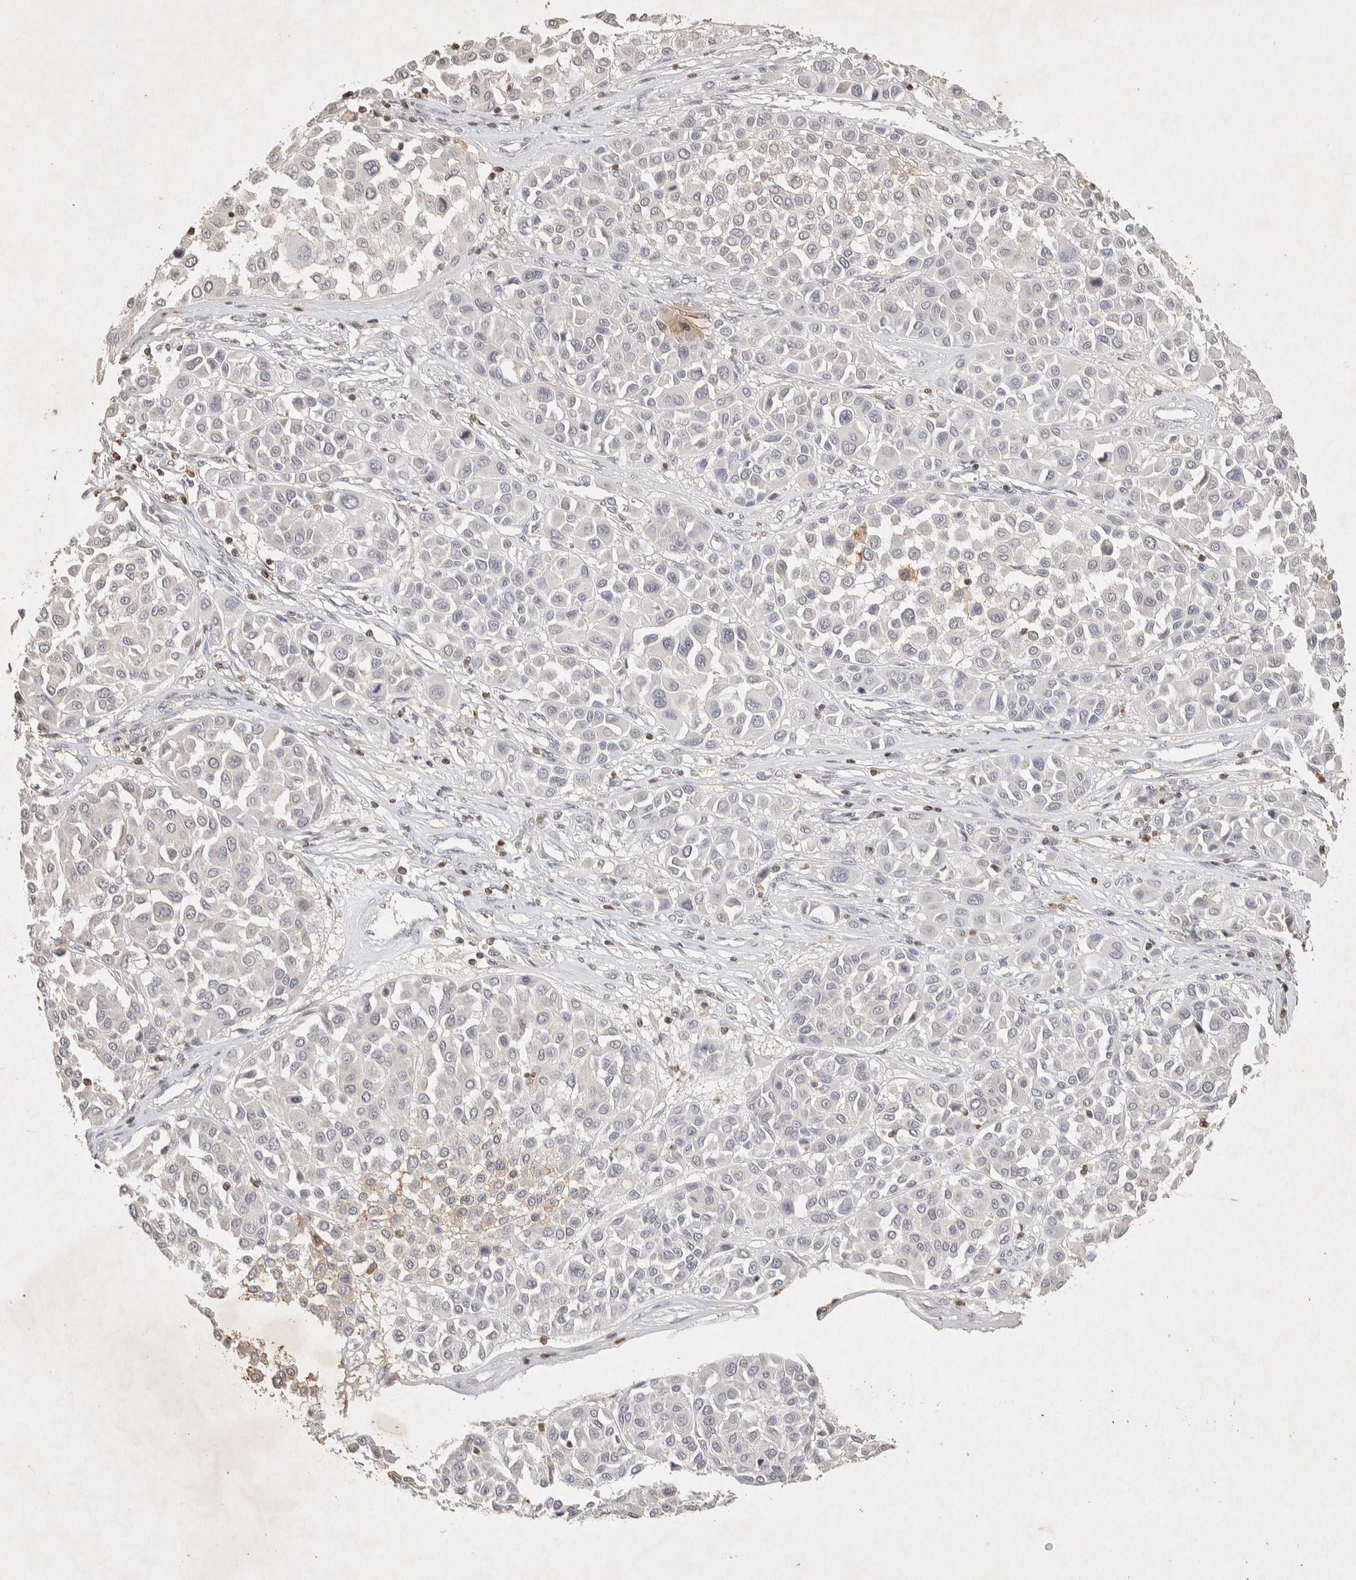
{"staining": {"intensity": "negative", "quantity": "none", "location": "none"}, "tissue": "melanoma", "cell_type": "Tumor cells", "image_type": "cancer", "snomed": [{"axis": "morphology", "description": "Malignant melanoma, Metastatic site"}, {"axis": "topography", "description": "Soft tissue"}], "caption": "Tumor cells show no significant protein positivity in melanoma.", "gene": "RAC2", "patient": {"sex": "male", "age": 41}}